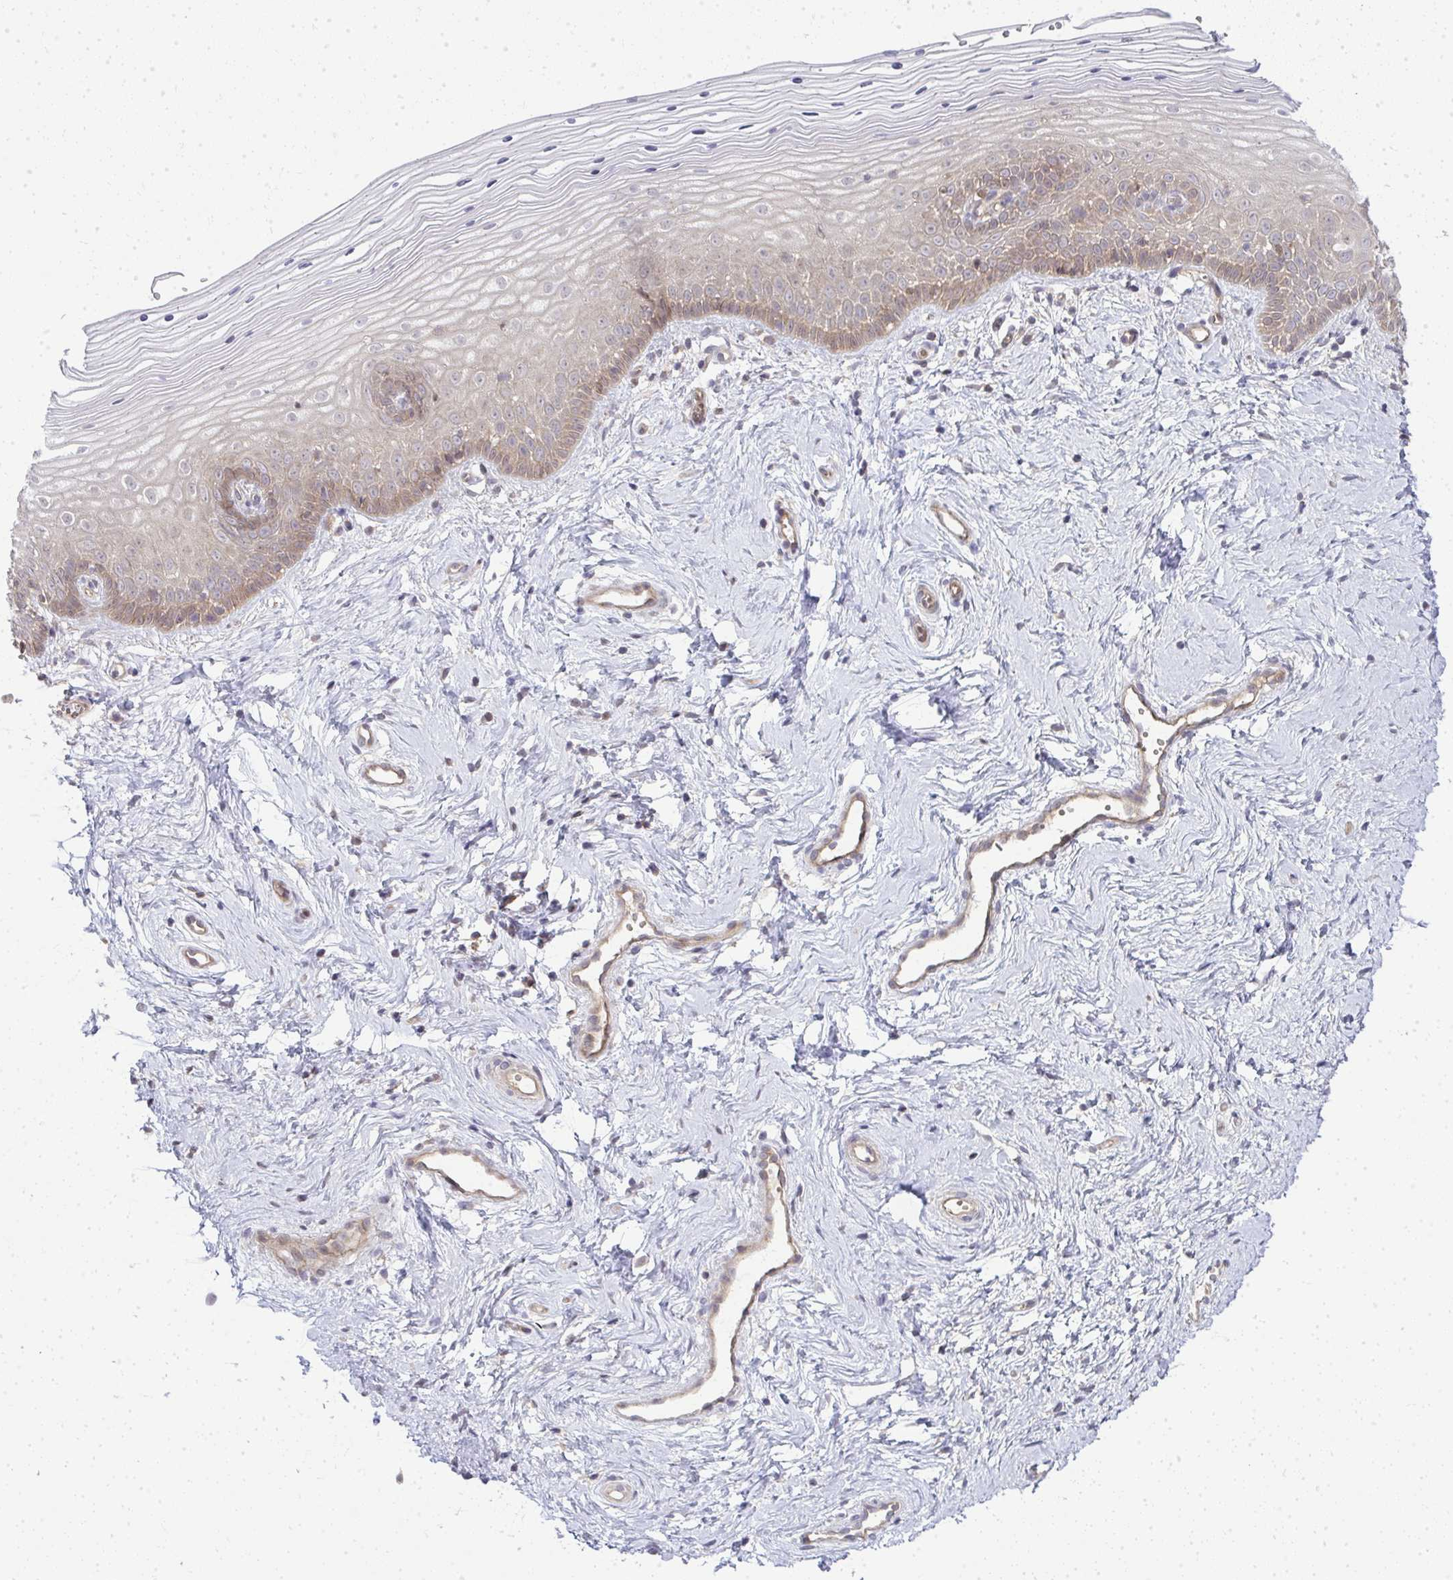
{"staining": {"intensity": "weak", "quantity": "25%-75%", "location": "cytoplasmic/membranous"}, "tissue": "vagina", "cell_type": "Squamous epithelial cells", "image_type": "normal", "snomed": [{"axis": "morphology", "description": "Normal tissue, NOS"}, {"axis": "topography", "description": "Vagina"}], "caption": "Immunohistochemistry (IHC) of unremarkable vagina demonstrates low levels of weak cytoplasmic/membranous positivity in about 25%-75% of squamous epithelial cells. (brown staining indicates protein expression, while blue staining denotes nuclei).", "gene": "HDHD2", "patient": {"sex": "female", "age": 38}}